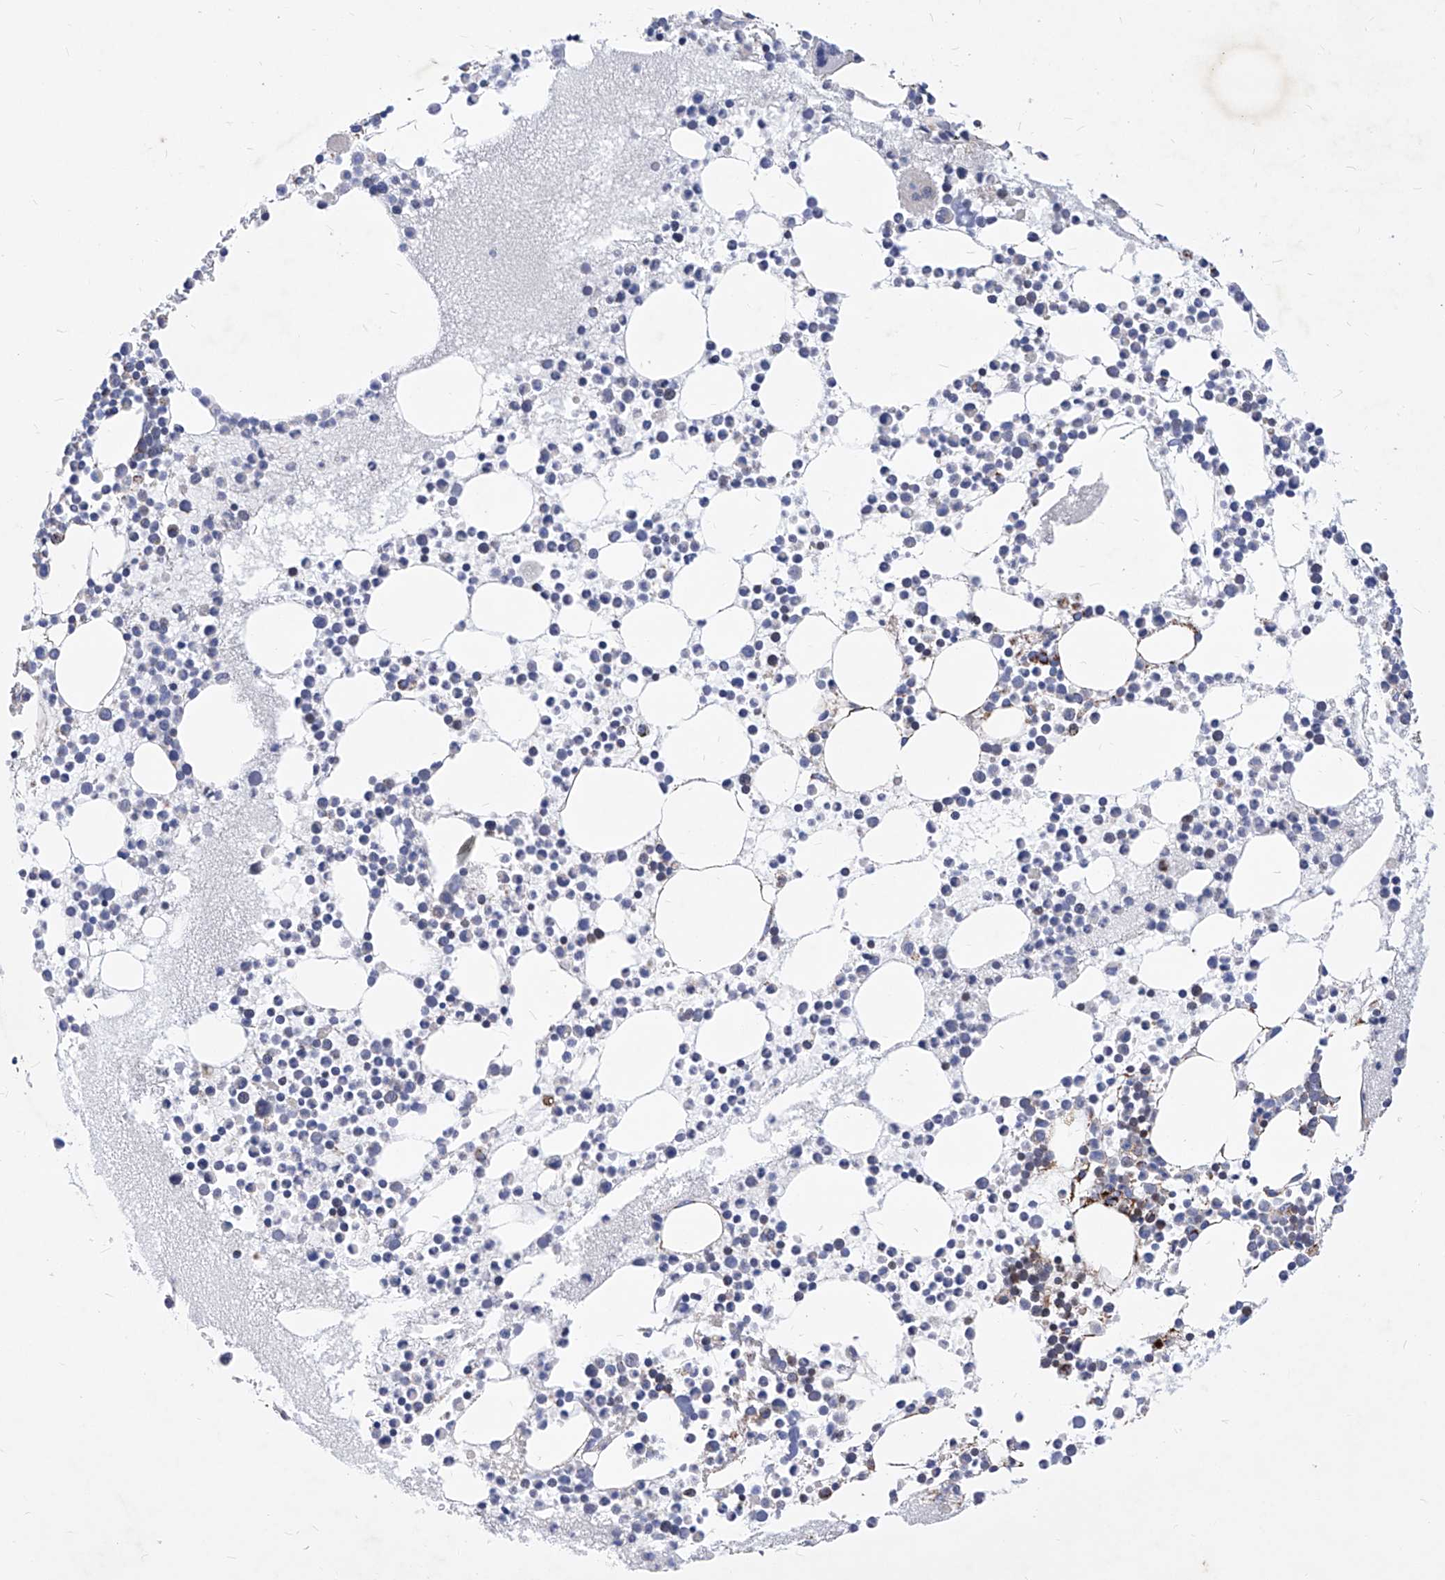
{"staining": {"intensity": "strong", "quantity": "<25%", "location": "cytoplasmic/membranous"}, "tissue": "bone marrow", "cell_type": "Hematopoietic cells", "image_type": "normal", "snomed": [{"axis": "morphology", "description": "Normal tissue, NOS"}, {"axis": "topography", "description": "Bone marrow"}], "caption": "High-power microscopy captured an IHC photomicrograph of unremarkable bone marrow, revealing strong cytoplasmic/membranous staining in approximately <25% of hematopoietic cells.", "gene": "HRNR", "patient": {"sex": "female", "age": 78}}